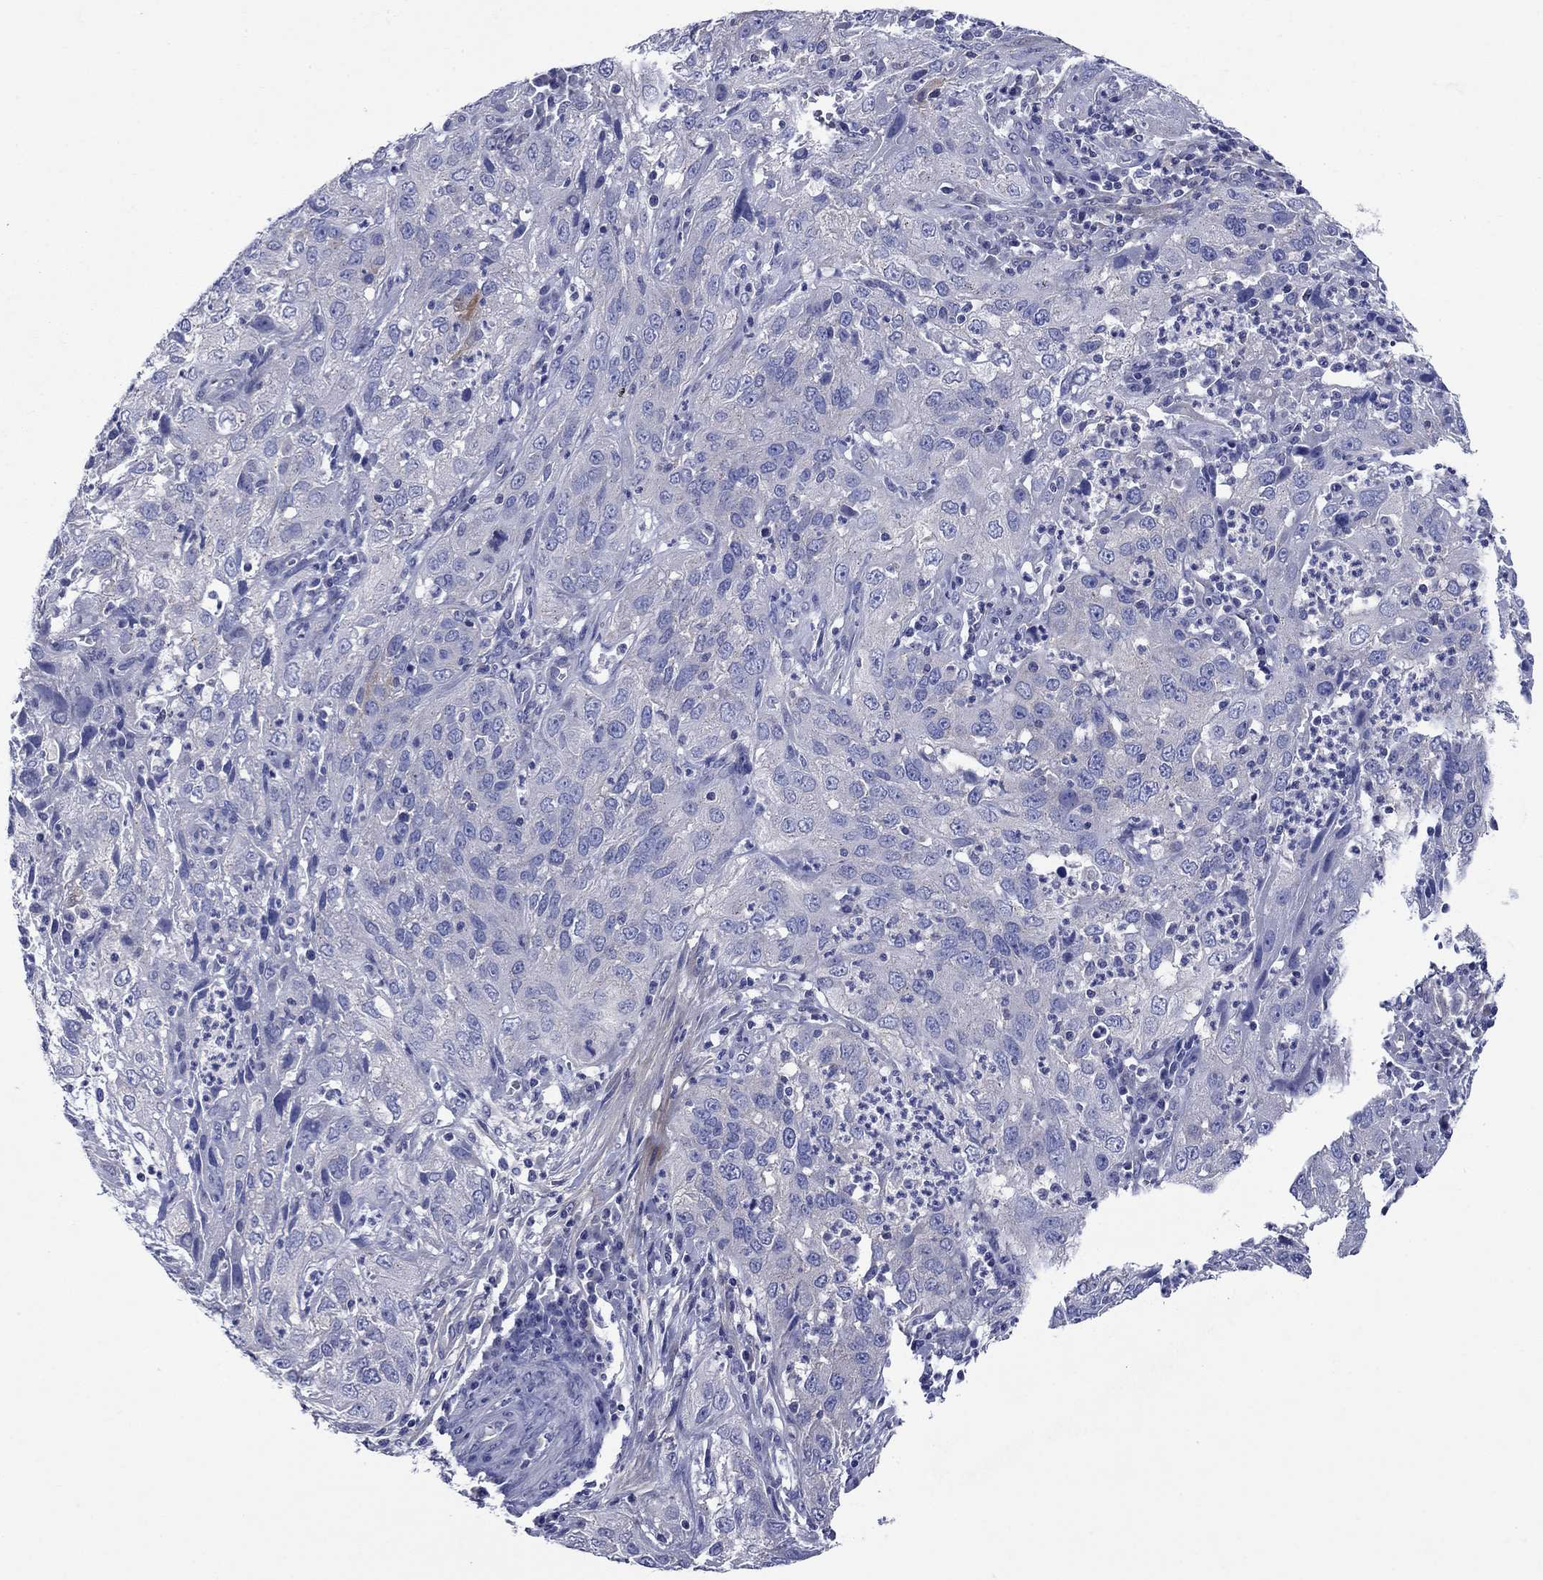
{"staining": {"intensity": "negative", "quantity": "none", "location": "none"}, "tissue": "cervical cancer", "cell_type": "Tumor cells", "image_type": "cancer", "snomed": [{"axis": "morphology", "description": "Squamous cell carcinoma, NOS"}, {"axis": "topography", "description": "Cervix"}], "caption": "Tumor cells show no significant positivity in cervical cancer.", "gene": "SULT2B1", "patient": {"sex": "female", "age": 32}}